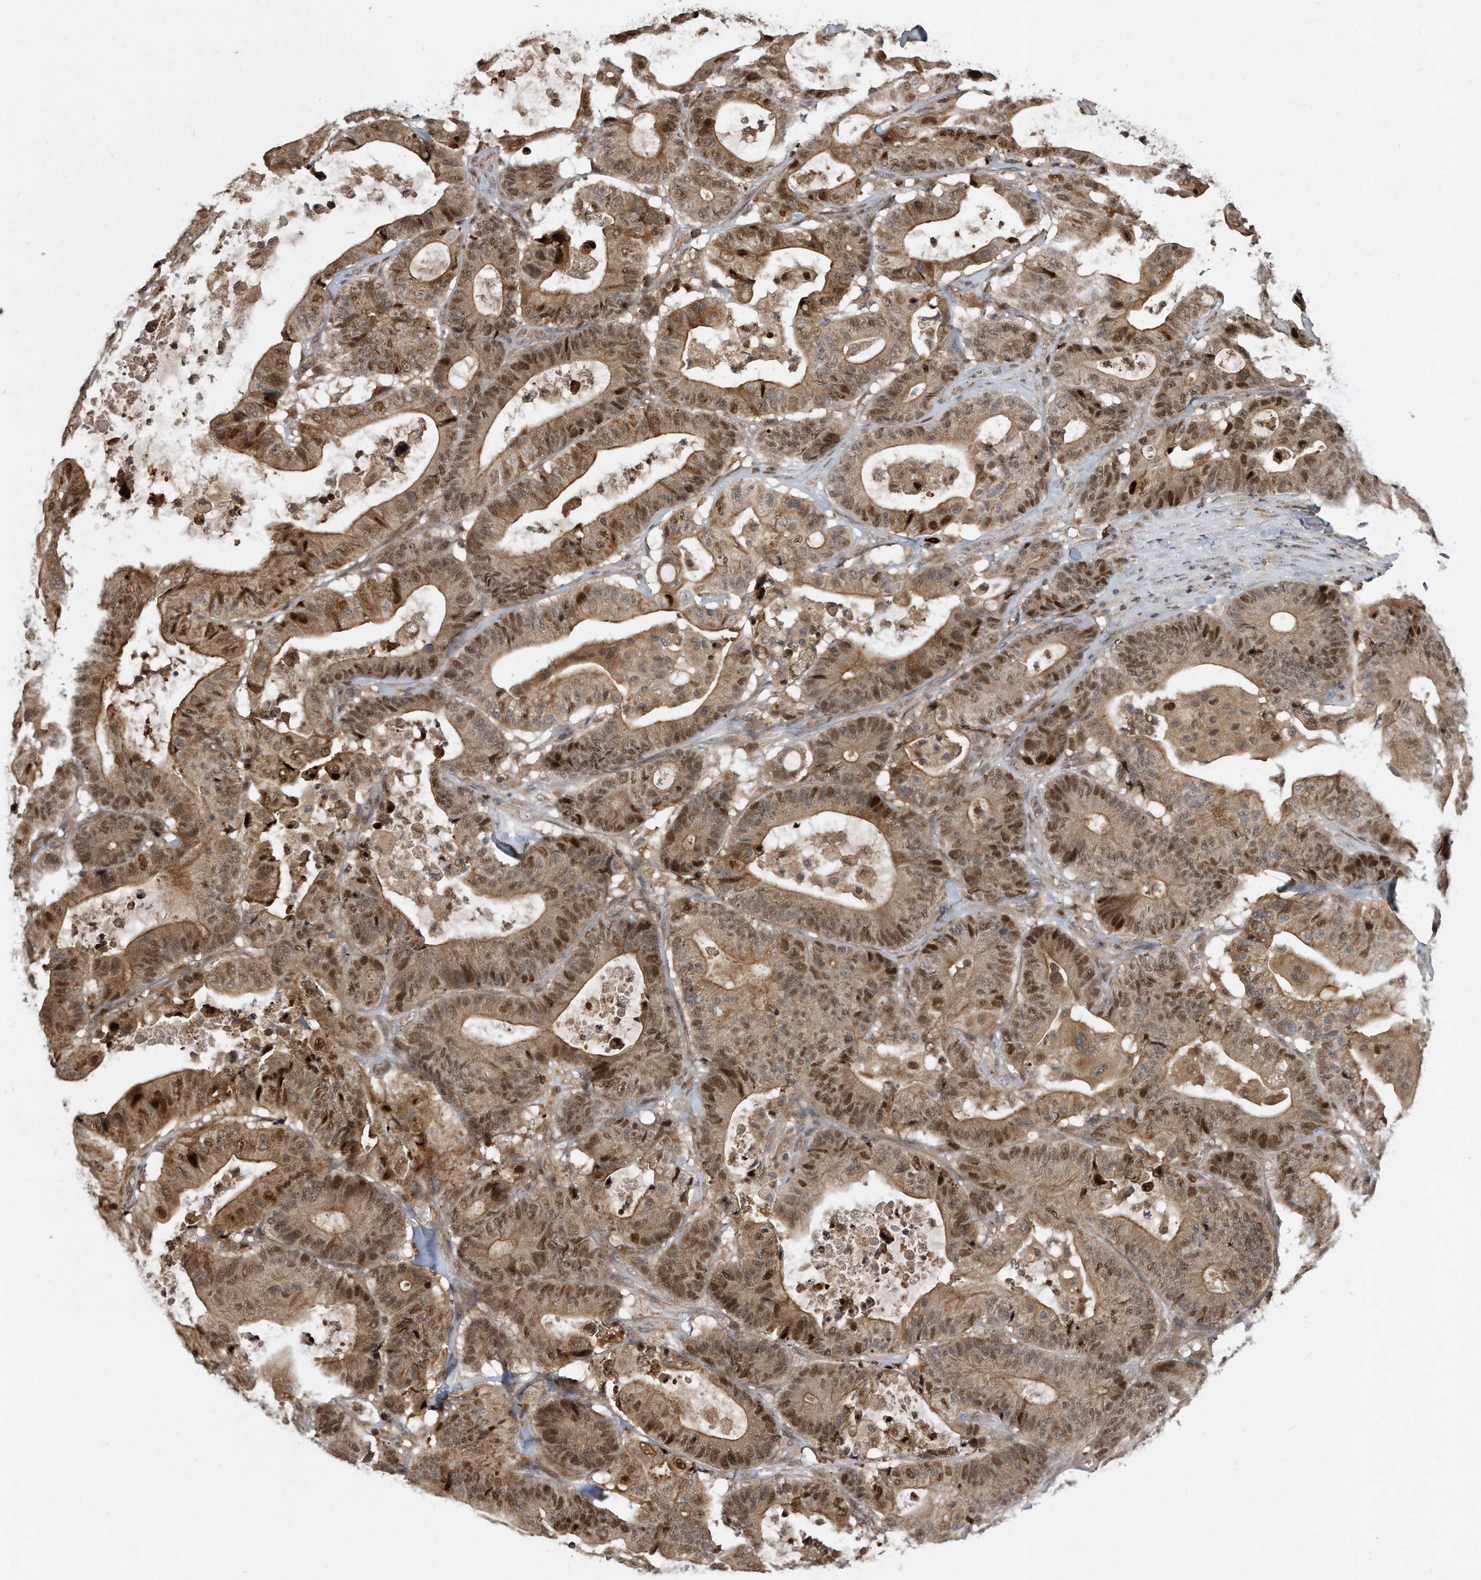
{"staining": {"intensity": "moderate", "quantity": ">75%", "location": "cytoplasmic/membranous,nuclear"}, "tissue": "colorectal cancer", "cell_type": "Tumor cells", "image_type": "cancer", "snomed": [{"axis": "morphology", "description": "Adenocarcinoma, NOS"}, {"axis": "topography", "description": "Colon"}], "caption": "Immunohistochemical staining of adenocarcinoma (colorectal) demonstrates moderate cytoplasmic/membranous and nuclear protein expression in about >75% of tumor cells.", "gene": "PGBD2", "patient": {"sex": "female", "age": 84}}